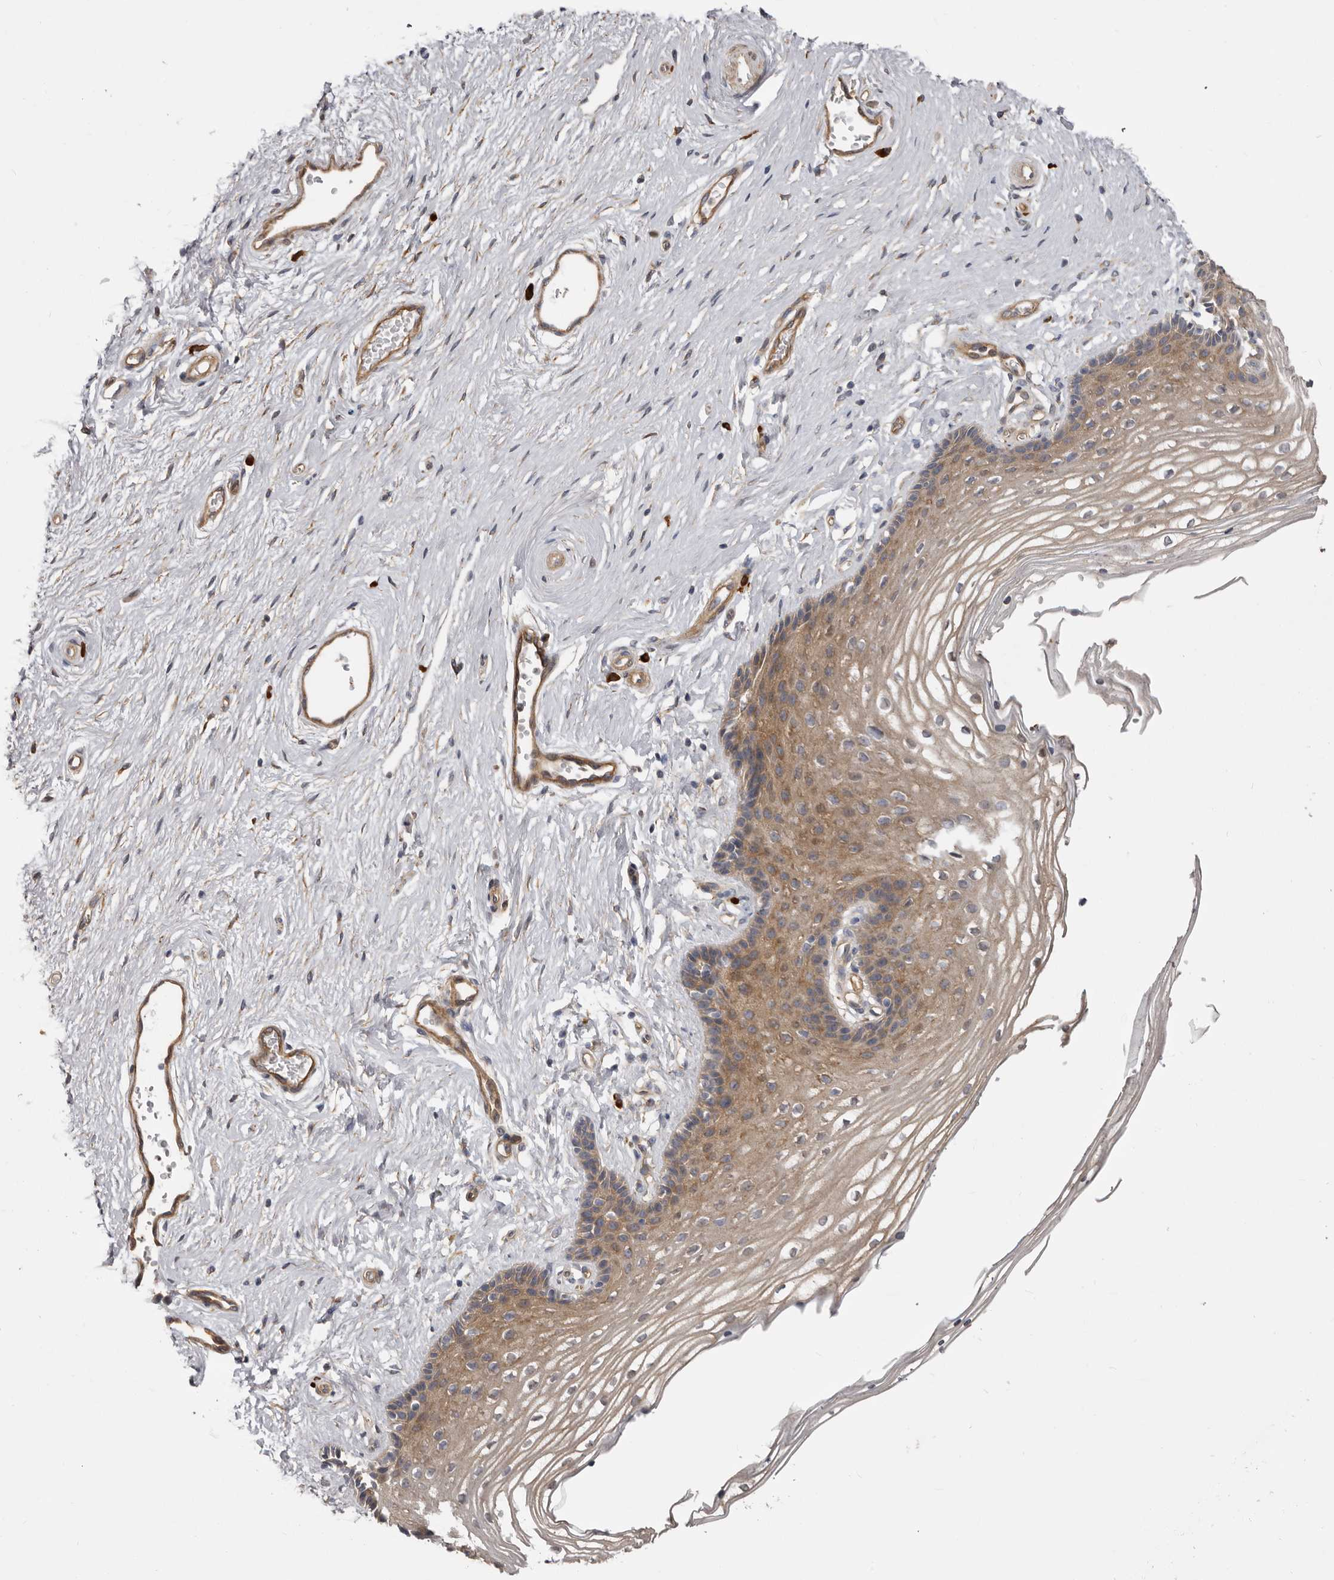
{"staining": {"intensity": "moderate", "quantity": ">75%", "location": "cytoplasmic/membranous"}, "tissue": "vagina", "cell_type": "Squamous epithelial cells", "image_type": "normal", "snomed": [{"axis": "morphology", "description": "Normal tissue, NOS"}, {"axis": "topography", "description": "Vagina"}], "caption": "DAB (3,3'-diaminobenzidine) immunohistochemical staining of benign human vagina demonstrates moderate cytoplasmic/membranous protein expression in approximately >75% of squamous epithelial cells.", "gene": "ENAH", "patient": {"sex": "female", "age": 46}}